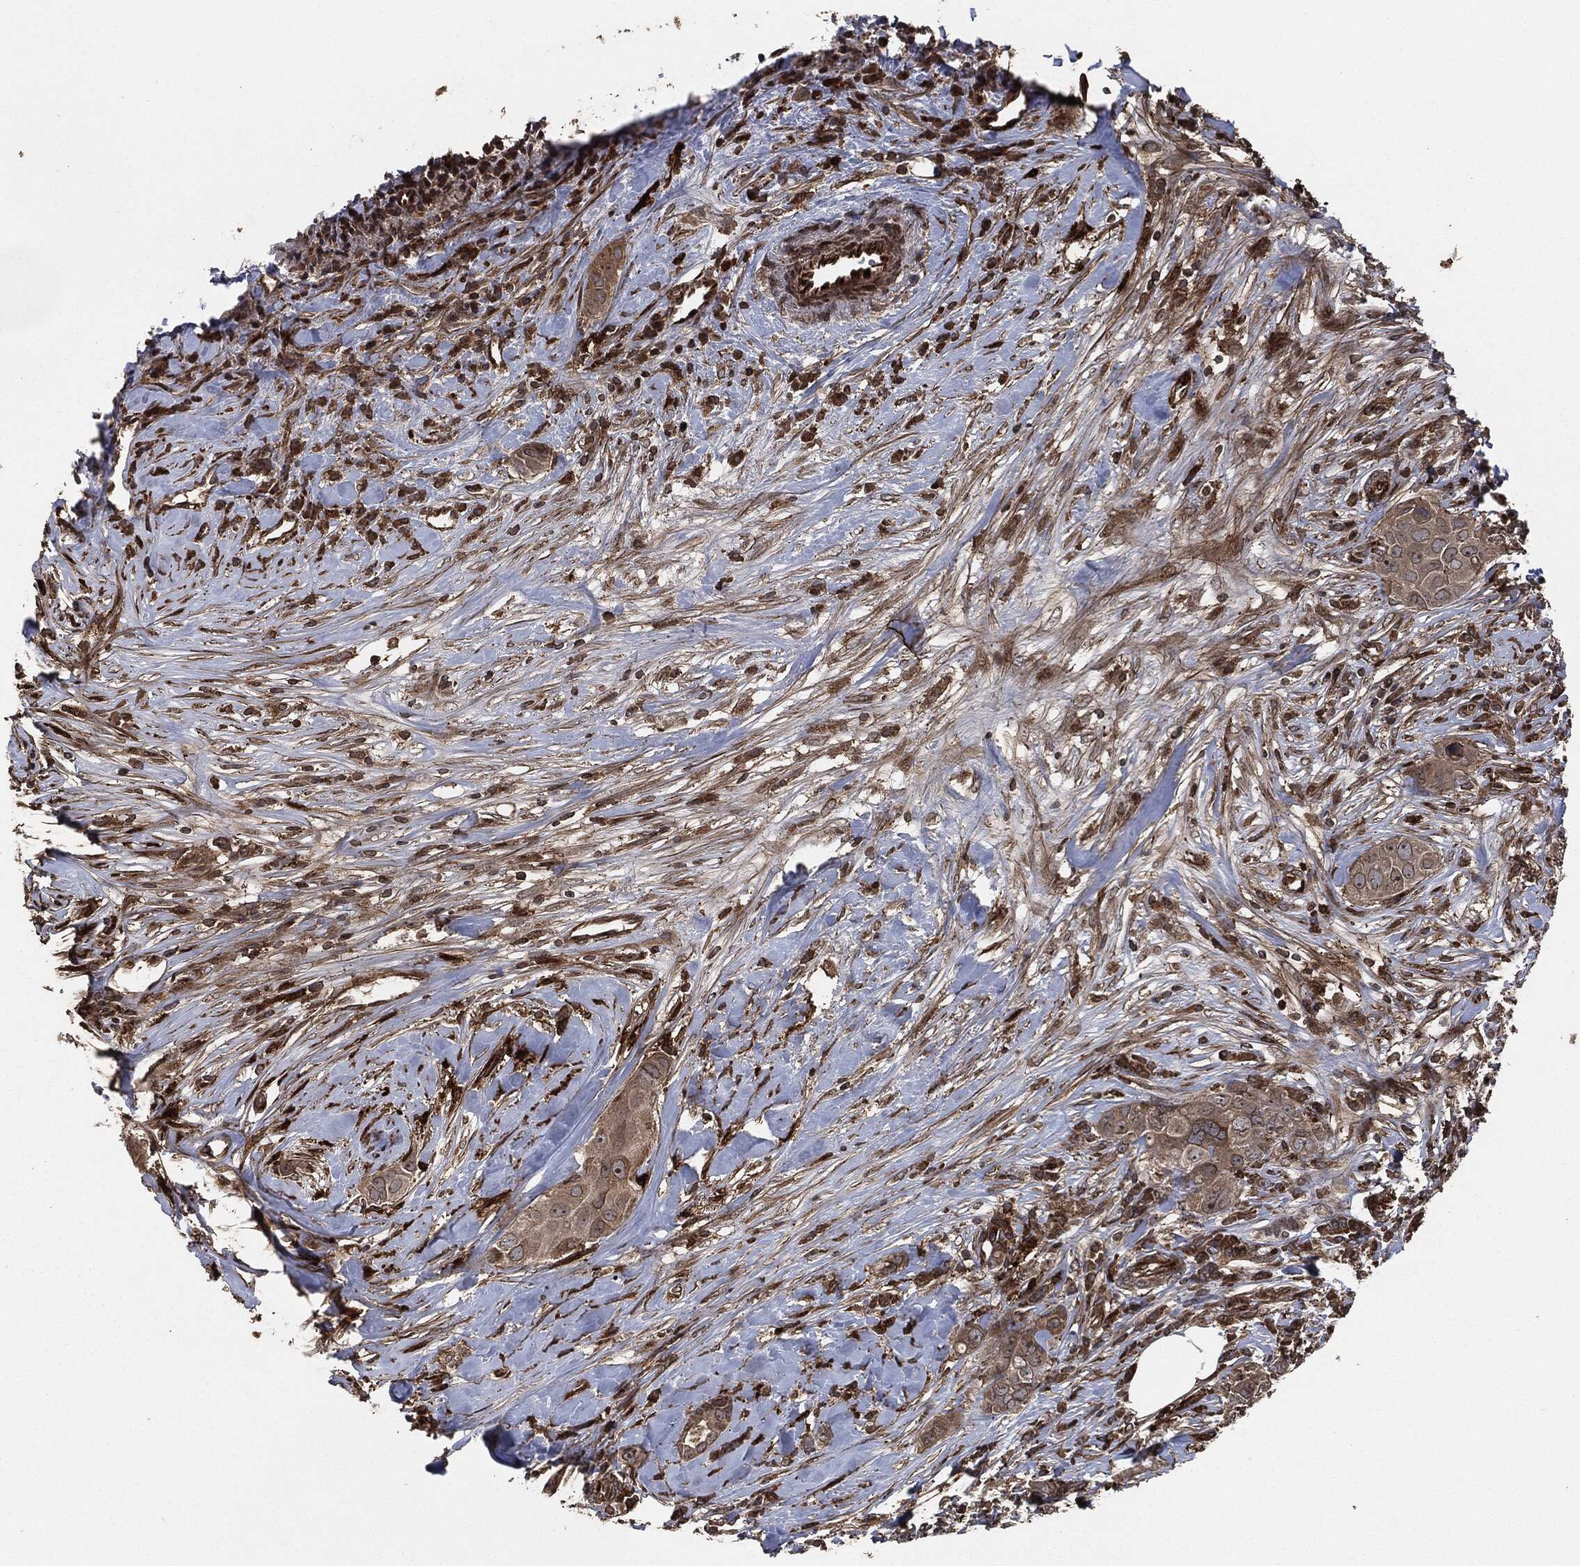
{"staining": {"intensity": "weak", "quantity": ">75%", "location": "cytoplasmic/membranous"}, "tissue": "breast cancer", "cell_type": "Tumor cells", "image_type": "cancer", "snomed": [{"axis": "morphology", "description": "Duct carcinoma"}, {"axis": "topography", "description": "Breast"}], "caption": "The image reveals a brown stain indicating the presence of a protein in the cytoplasmic/membranous of tumor cells in breast cancer (infiltrating ductal carcinoma). Using DAB (3,3'-diaminobenzidine) (brown) and hematoxylin (blue) stains, captured at high magnification using brightfield microscopy.", "gene": "IFIT1", "patient": {"sex": "female", "age": 43}}